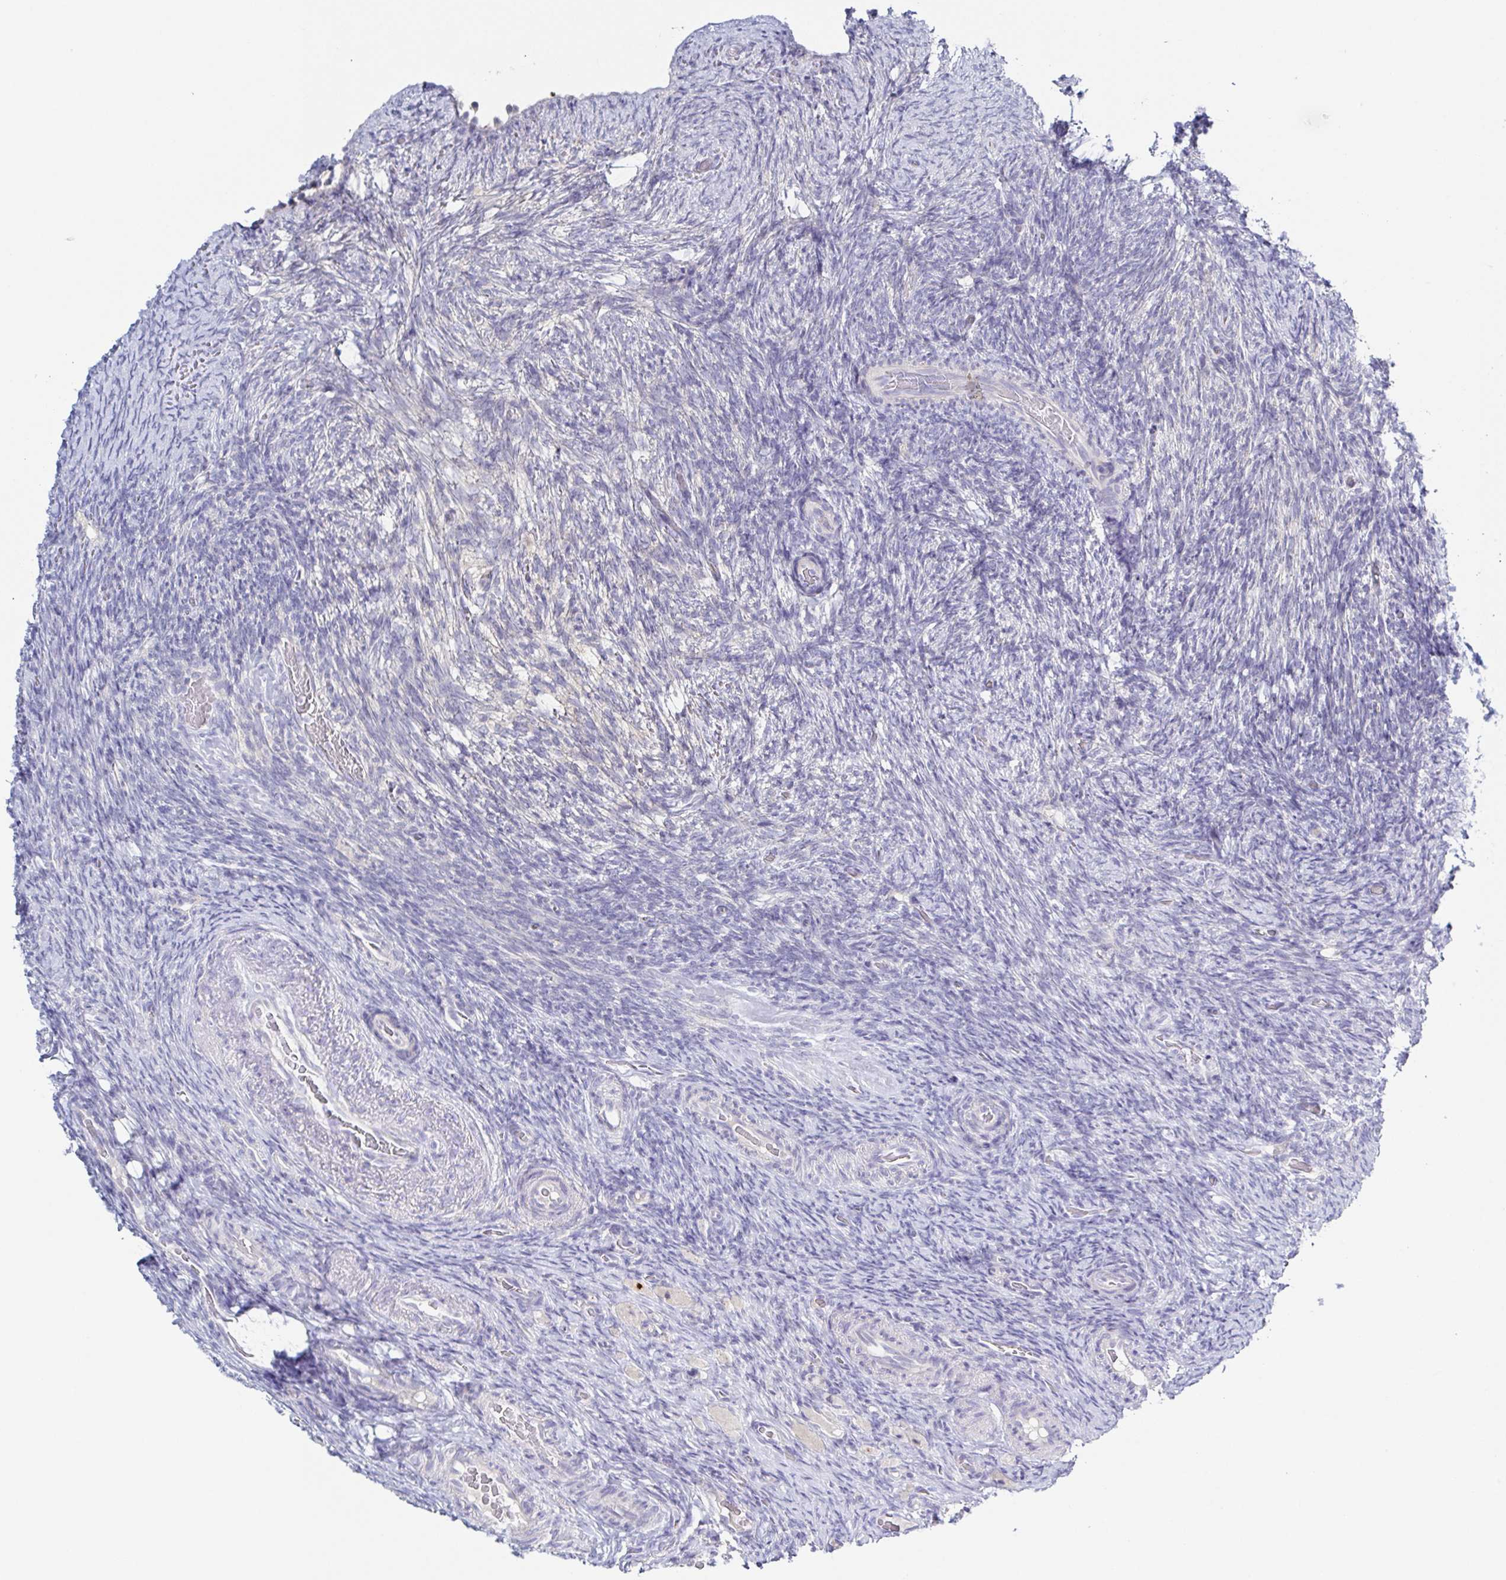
{"staining": {"intensity": "negative", "quantity": "none", "location": "none"}, "tissue": "ovary", "cell_type": "Follicle cells", "image_type": "normal", "snomed": [{"axis": "morphology", "description": "Normal tissue, NOS"}, {"axis": "topography", "description": "Ovary"}], "caption": "Immunohistochemistry photomicrograph of normal ovary: ovary stained with DAB (3,3'-diaminobenzidine) reveals no significant protein staining in follicle cells.", "gene": "HTR2A", "patient": {"sex": "female", "age": 34}}